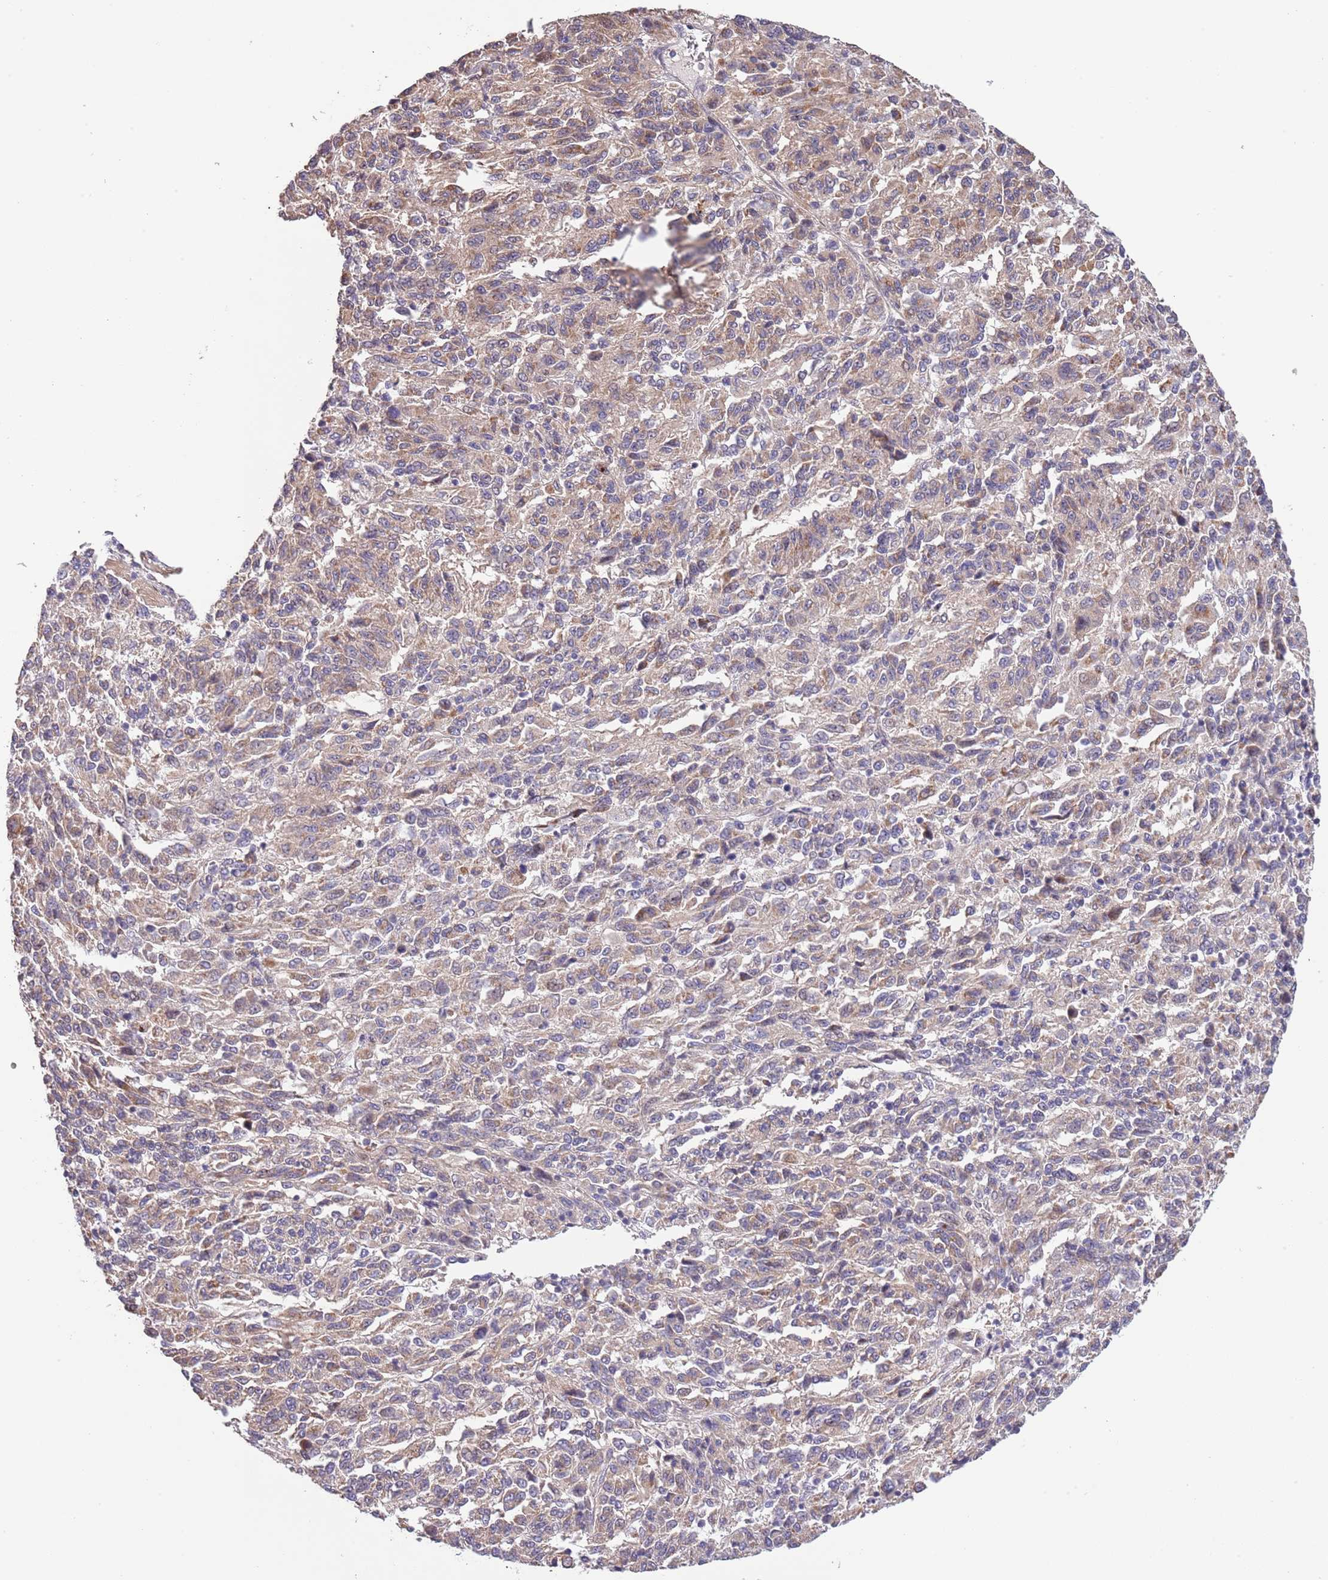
{"staining": {"intensity": "moderate", "quantity": "<25%", "location": "cytoplasmic/membranous"}, "tissue": "melanoma", "cell_type": "Tumor cells", "image_type": "cancer", "snomed": [{"axis": "morphology", "description": "Malignant melanoma, Metastatic site"}, {"axis": "topography", "description": "Lung"}], "caption": "Moderate cytoplasmic/membranous protein positivity is appreciated in approximately <25% of tumor cells in malignant melanoma (metastatic site).", "gene": "LIPJ", "patient": {"sex": "male", "age": 64}}